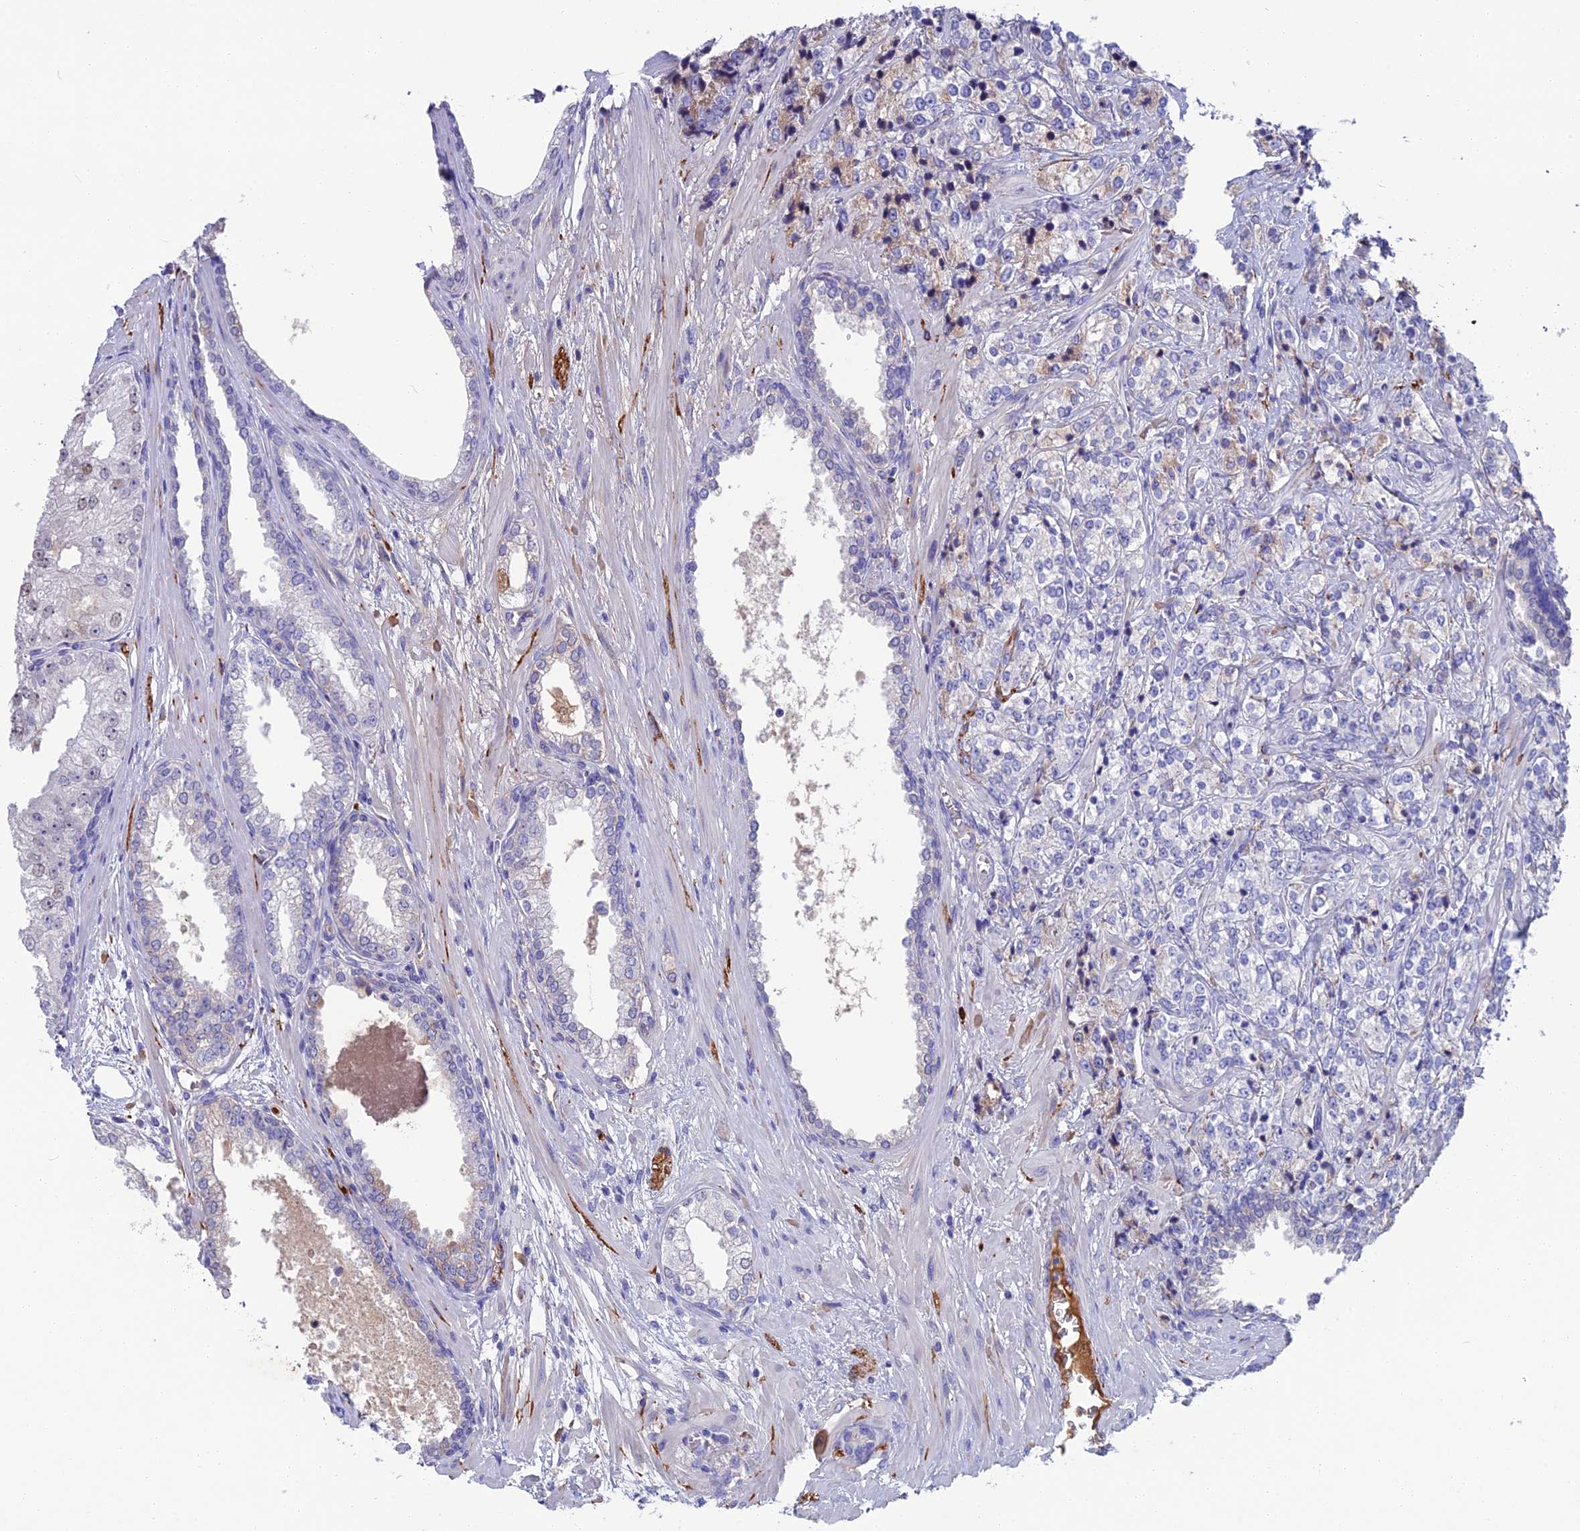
{"staining": {"intensity": "negative", "quantity": "none", "location": "none"}, "tissue": "prostate cancer", "cell_type": "Tumor cells", "image_type": "cancer", "snomed": [{"axis": "morphology", "description": "Adenocarcinoma, High grade"}, {"axis": "topography", "description": "Prostate"}], "caption": "High power microscopy image of an immunohistochemistry (IHC) histopathology image of prostate high-grade adenocarcinoma, revealing no significant staining in tumor cells.", "gene": "SNAP91", "patient": {"sex": "male", "age": 69}}